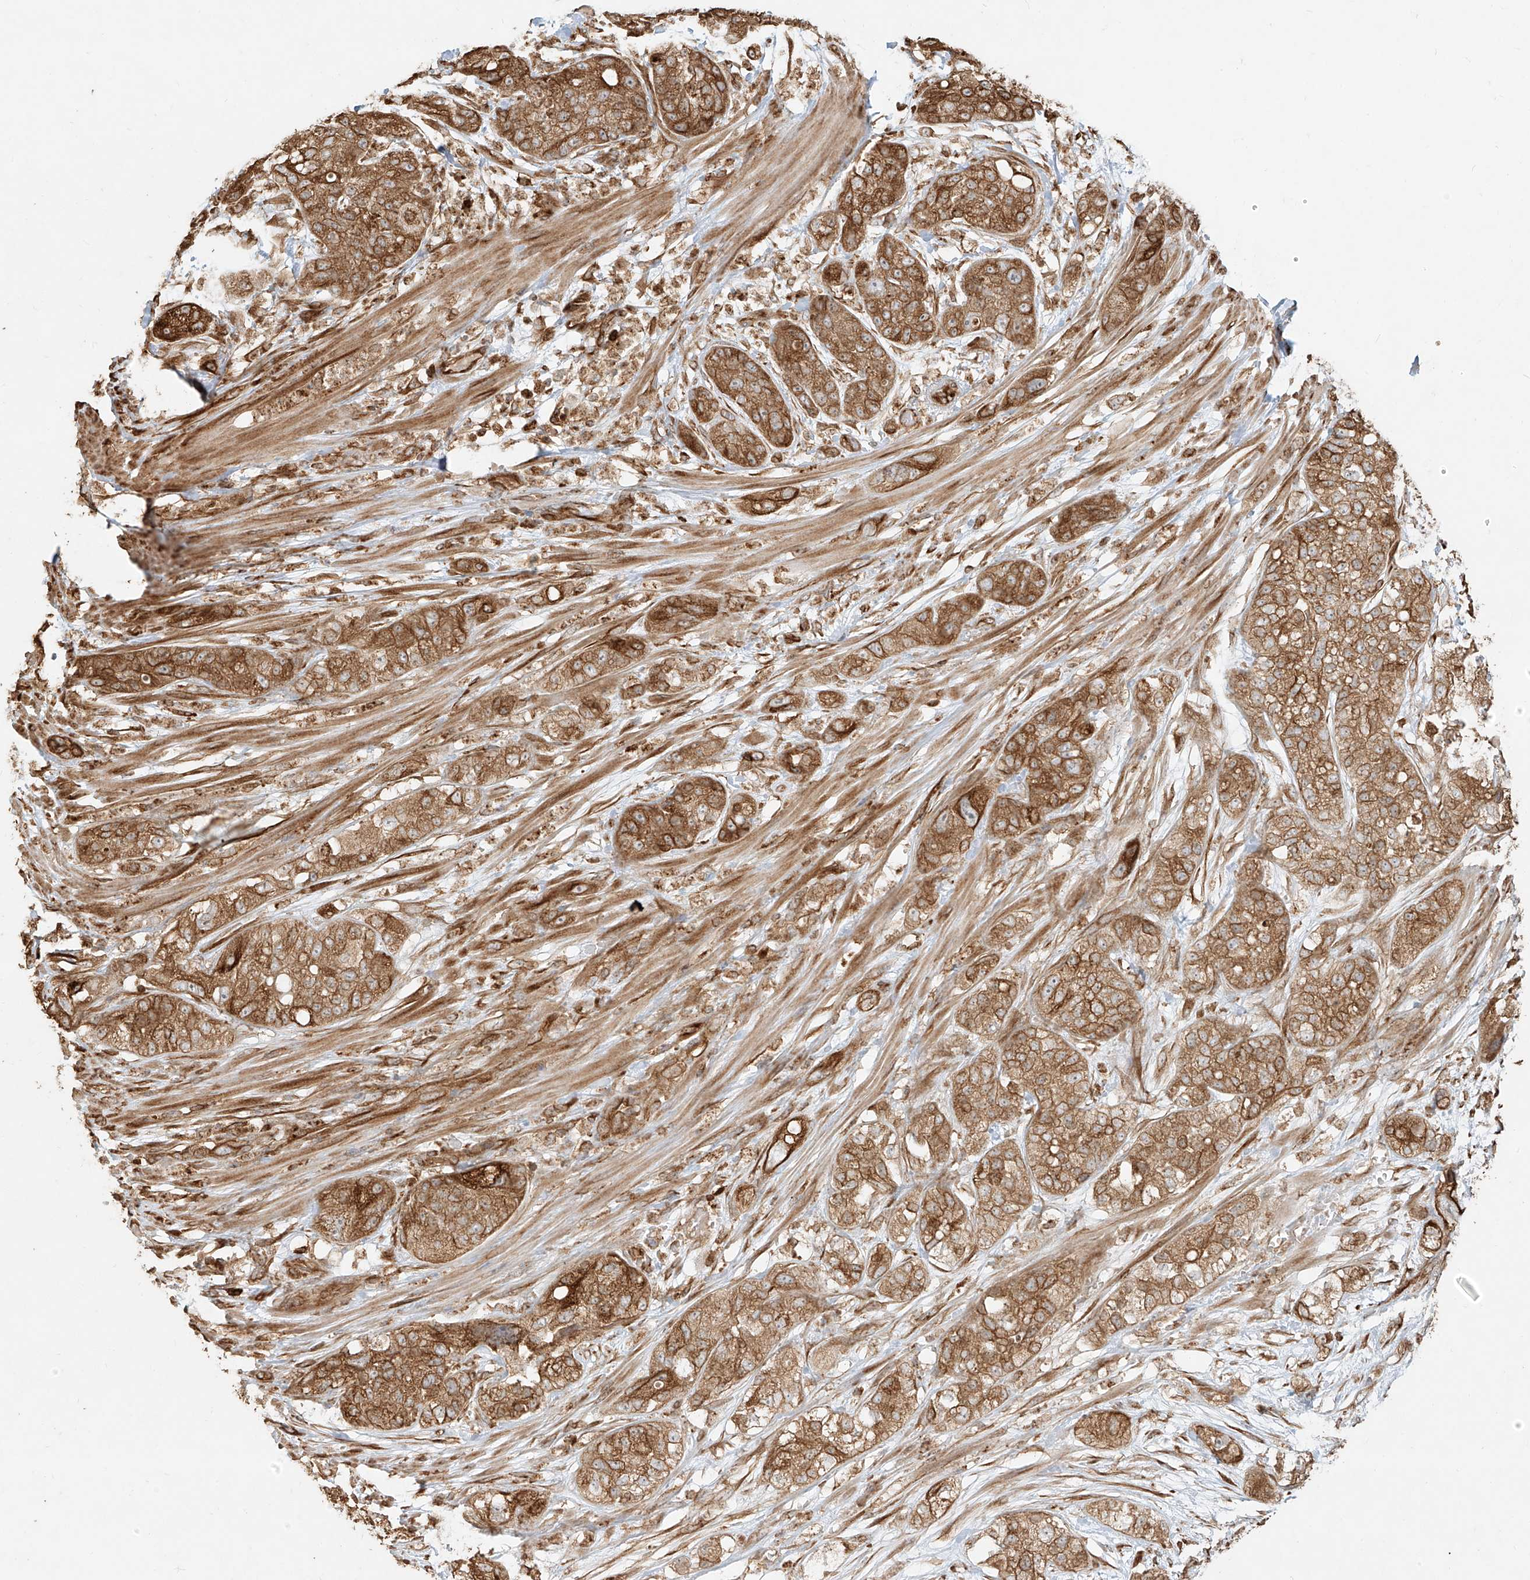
{"staining": {"intensity": "moderate", "quantity": ">75%", "location": "cytoplasmic/membranous"}, "tissue": "pancreatic cancer", "cell_type": "Tumor cells", "image_type": "cancer", "snomed": [{"axis": "morphology", "description": "Adenocarcinoma, NOS"}, {"axis": "topography", "description": "Pancreas"}], "caption": "Pancreatic cancer (adenocarcinoma) stained with a protein marker displays moderate staining in tumor cells.", "gene": "EFNB1", "patient": {"sex": "female", "age": 78}}